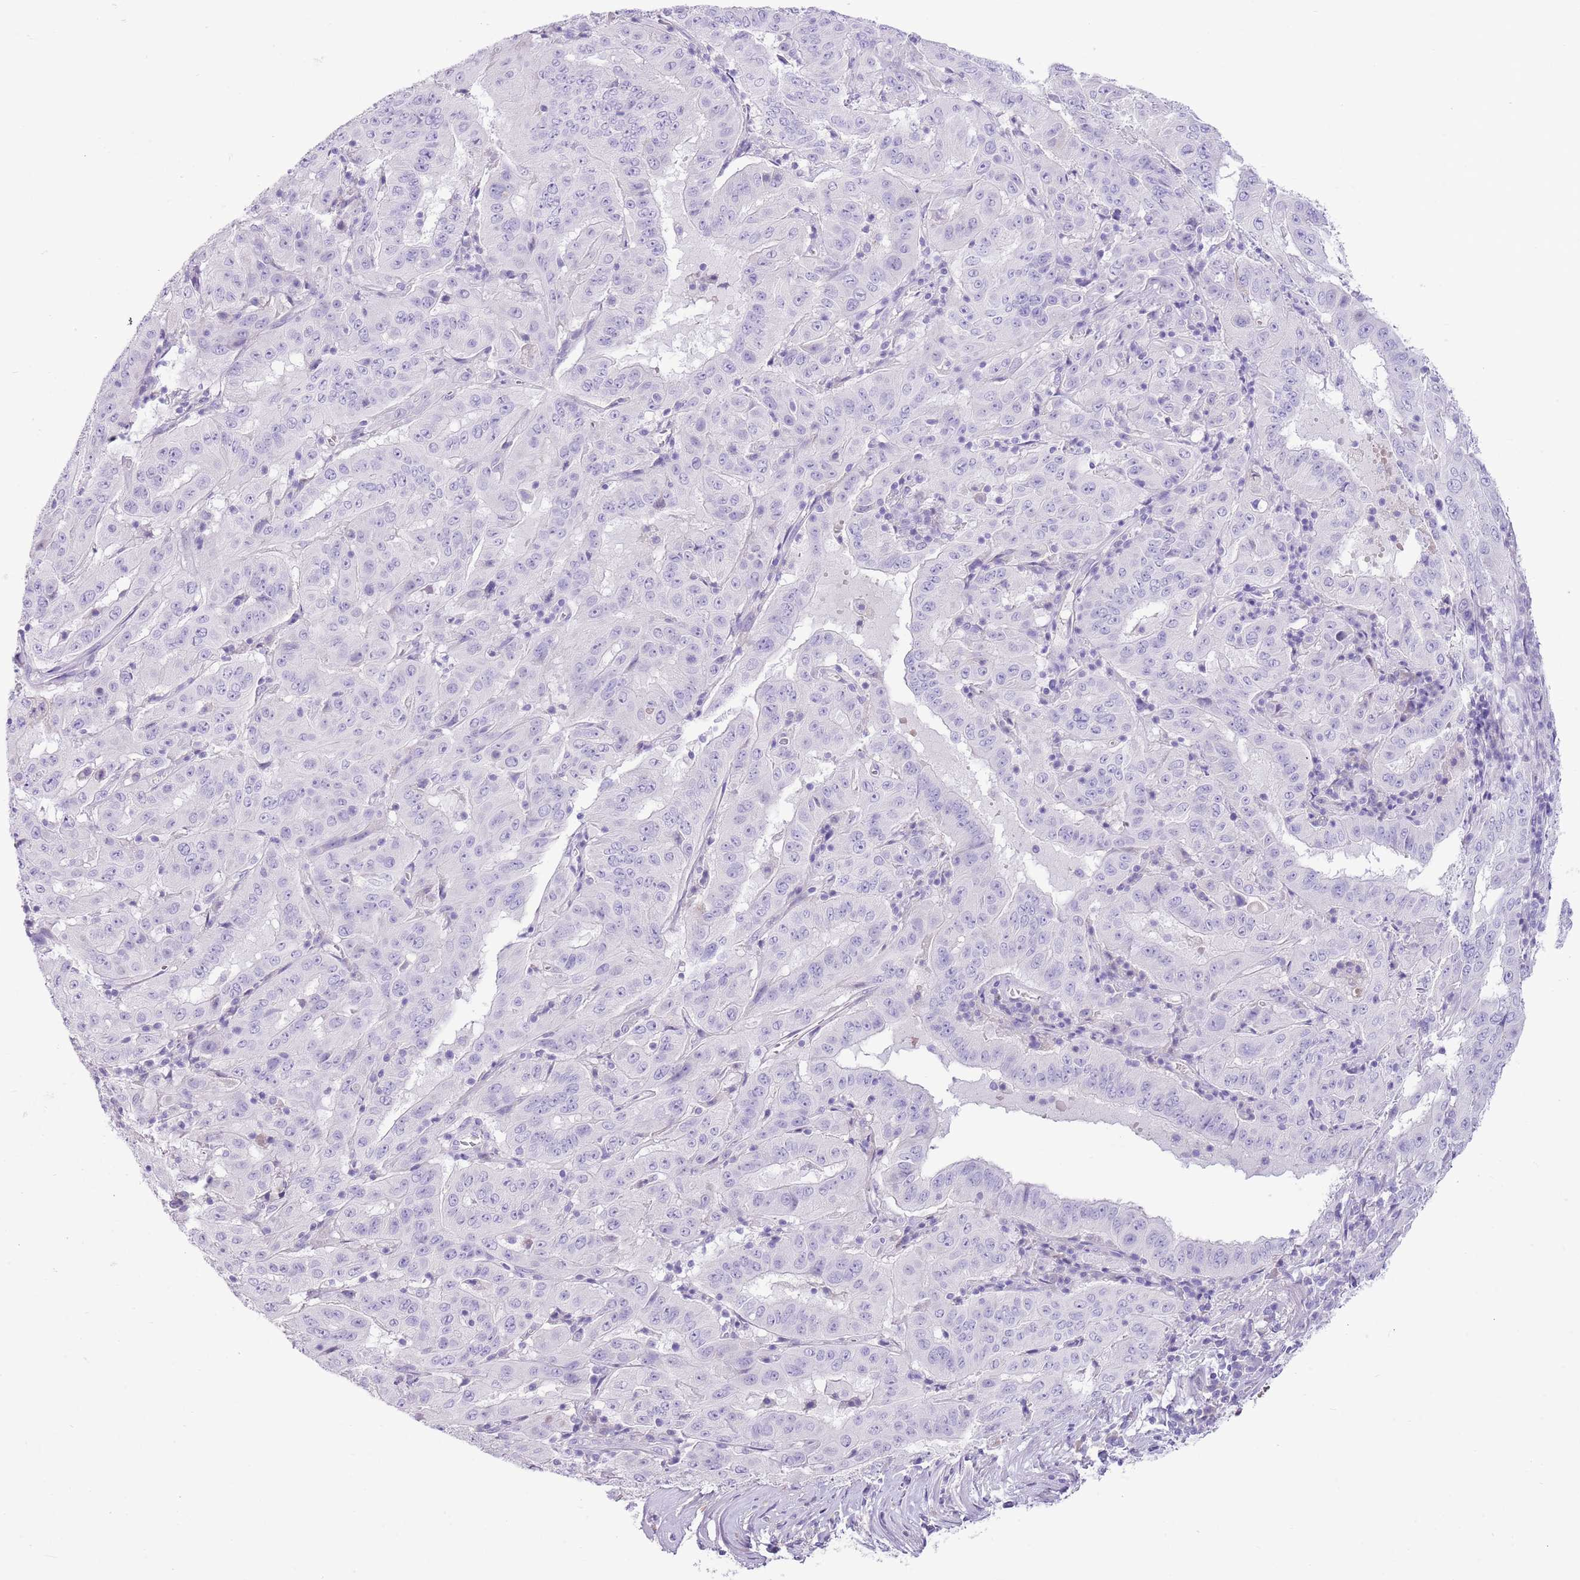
{"staining": {"intensity": "negative", "quantity": "none", "location": "none"}, "tissue": "pancreatic cancer", "cell_type": "Tumor cells", "image_type": "cancer", "snomed": [{"axis": "morphology", "description": "Adenocarcinoma, NOS"}, {"axis": "topography", "description": "Pancreas"}], "caption": "IHC of human pancreatic cancer (adenocarcinoma) demonstrates no staining in tumor cells.", "gene": "TOX2", "patient": {"sex": "male", "age": 63}}